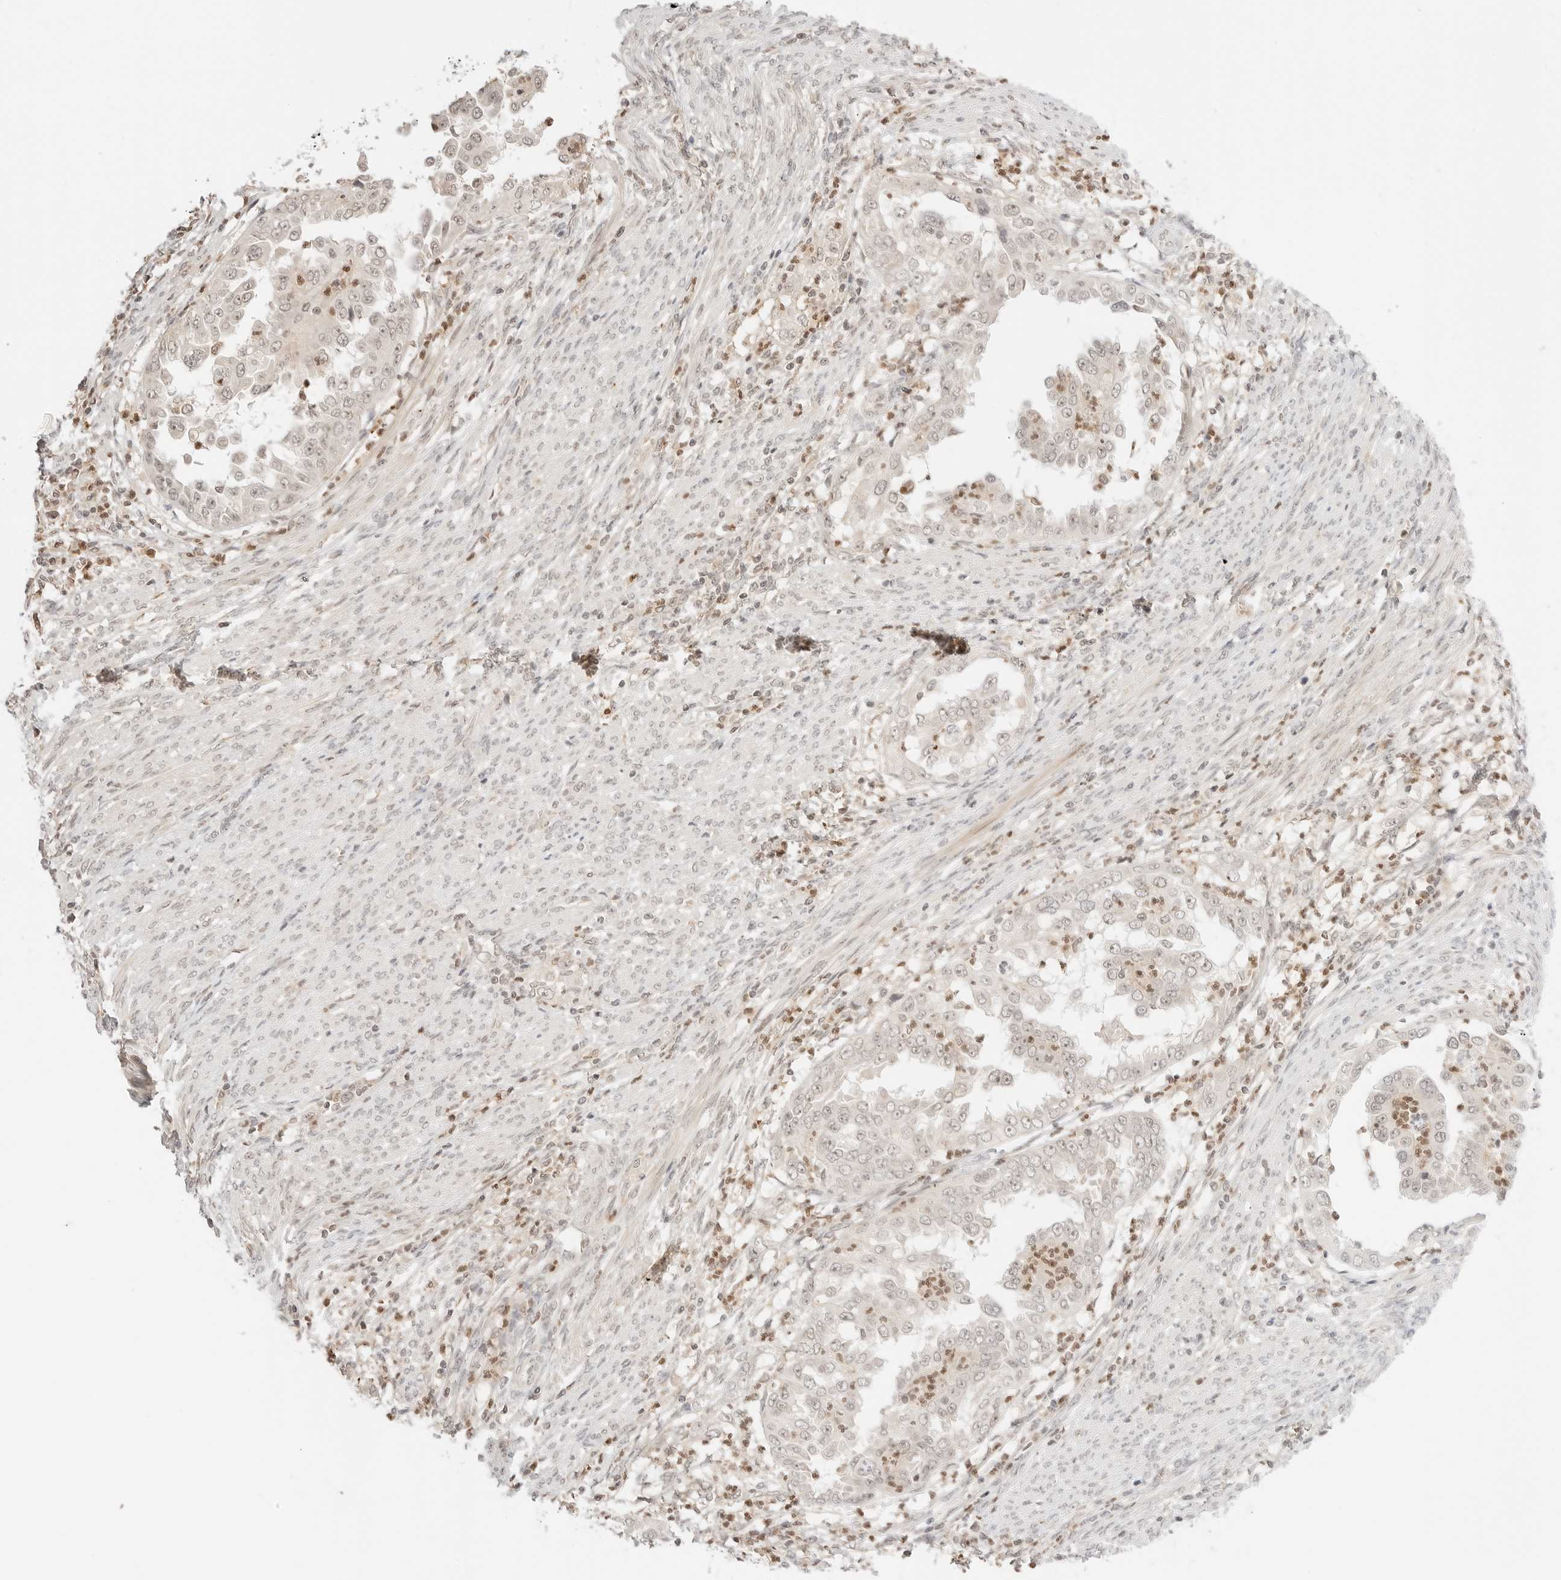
{"staining": {"intensity": "weak", "quantity": "25%-75%", "location": "nuclear"}, "tissue": "endometrial cancer", "cell_type": "Tumor cells", "image_type": "cancer", "snomed": [{"axis": "morphology", "description": "Adenocarcinoma, NOS"}, {"axis": "topography", "description": "Endometrium"}], "caption": "The micrograph demonstrates immunohistochemical staining of endometrial adenocarcinoma. There is weak nuclear staining is seen in about 25%-75% of tumor cells.", "gene": "RPS6KL1", "patient": {"sex": "female", "age": 85}}